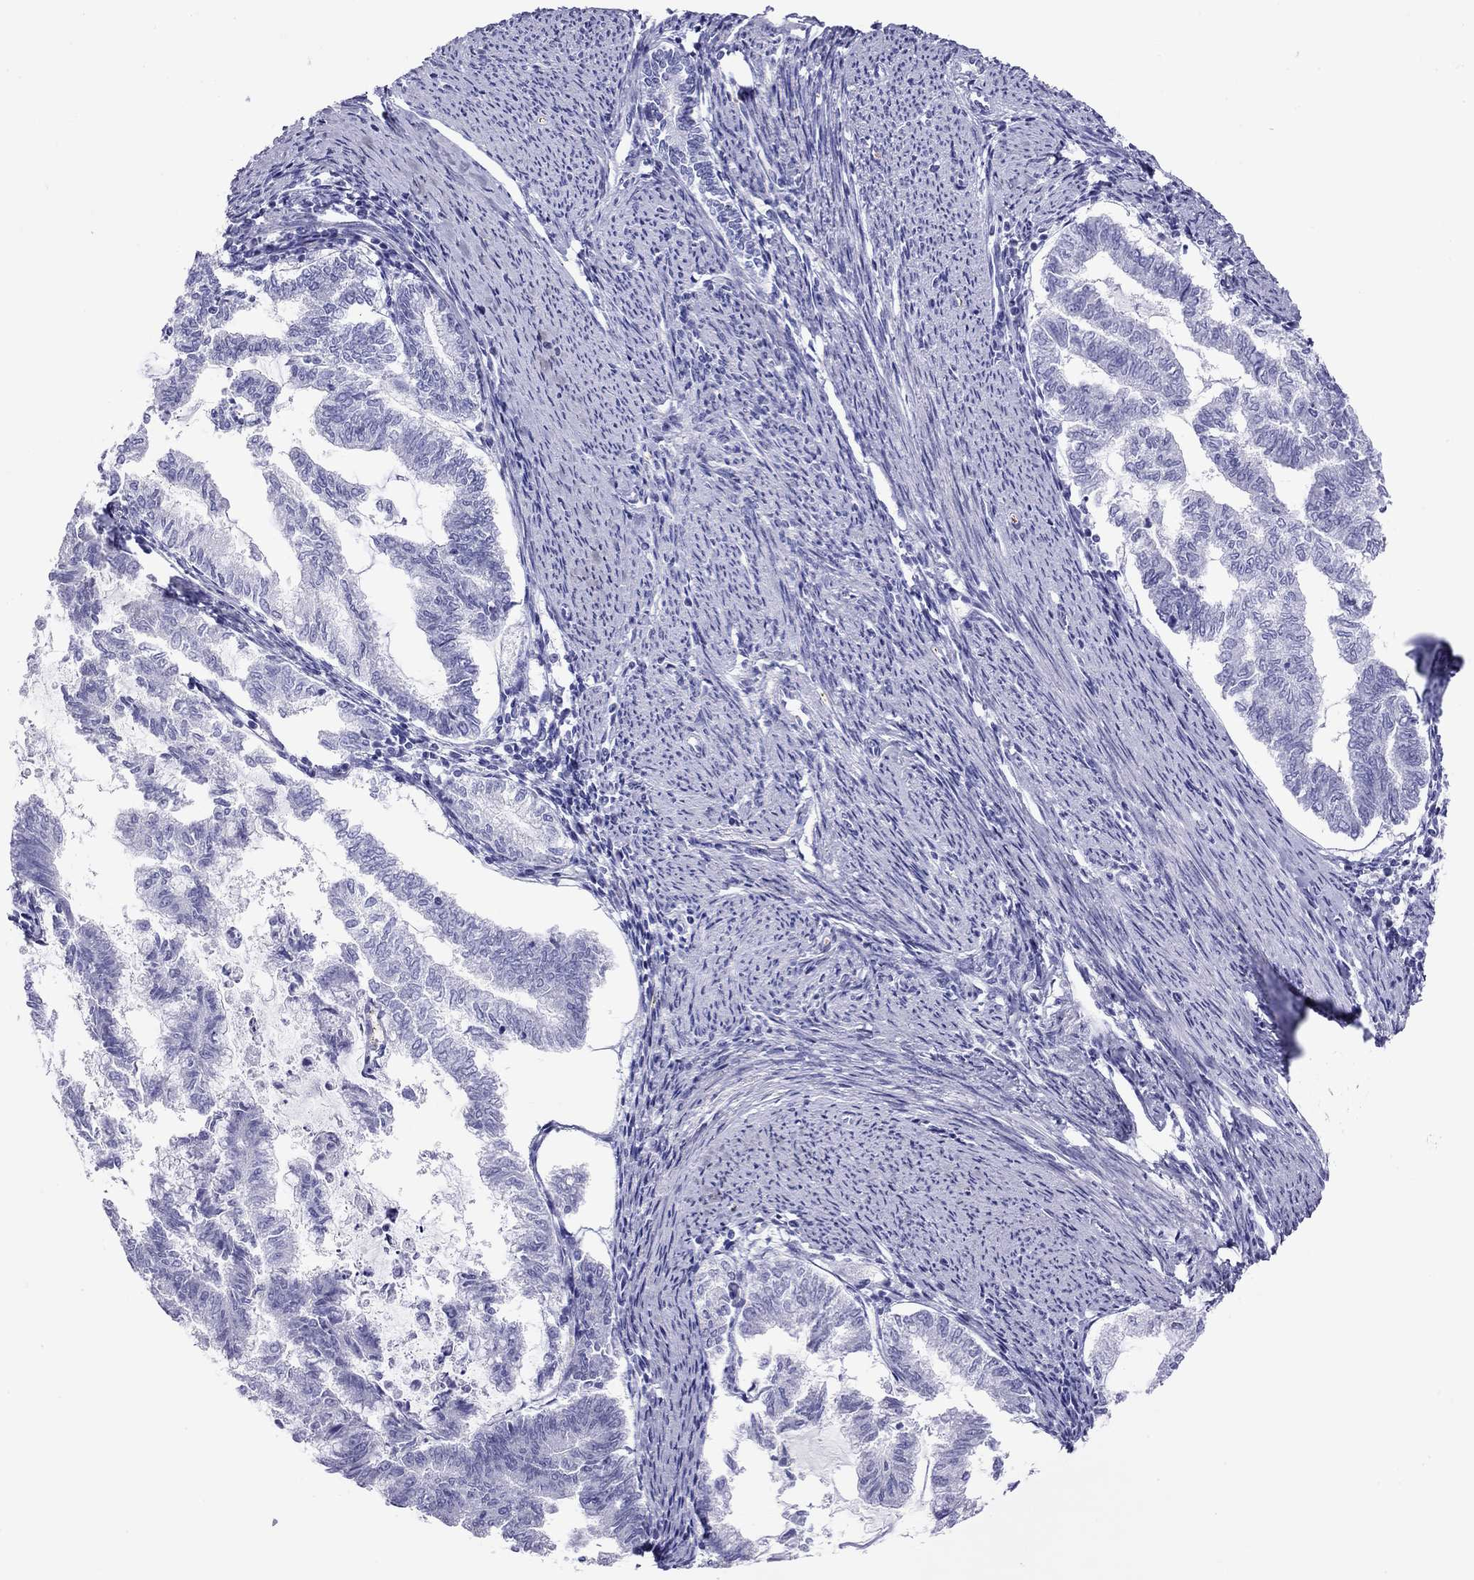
{"staining": {"intensity": "negative", "quantity": "none", "location": "none"}, "tissue": "endometrial cancer", "cell_type": "Tumor cells", "image_type": "cancer", "snomed": [{"axis": "morphology", "description": "Adenocarcinoma, NOS"}, {"axis": "topography", "description": "Endometrium"}], "caption": "Endometrial cancer stained for a protein using IHC demonstrates no expression tumor cells.", "gene": "PTPRN", "patient": {"sex": "female", "age": 79}}